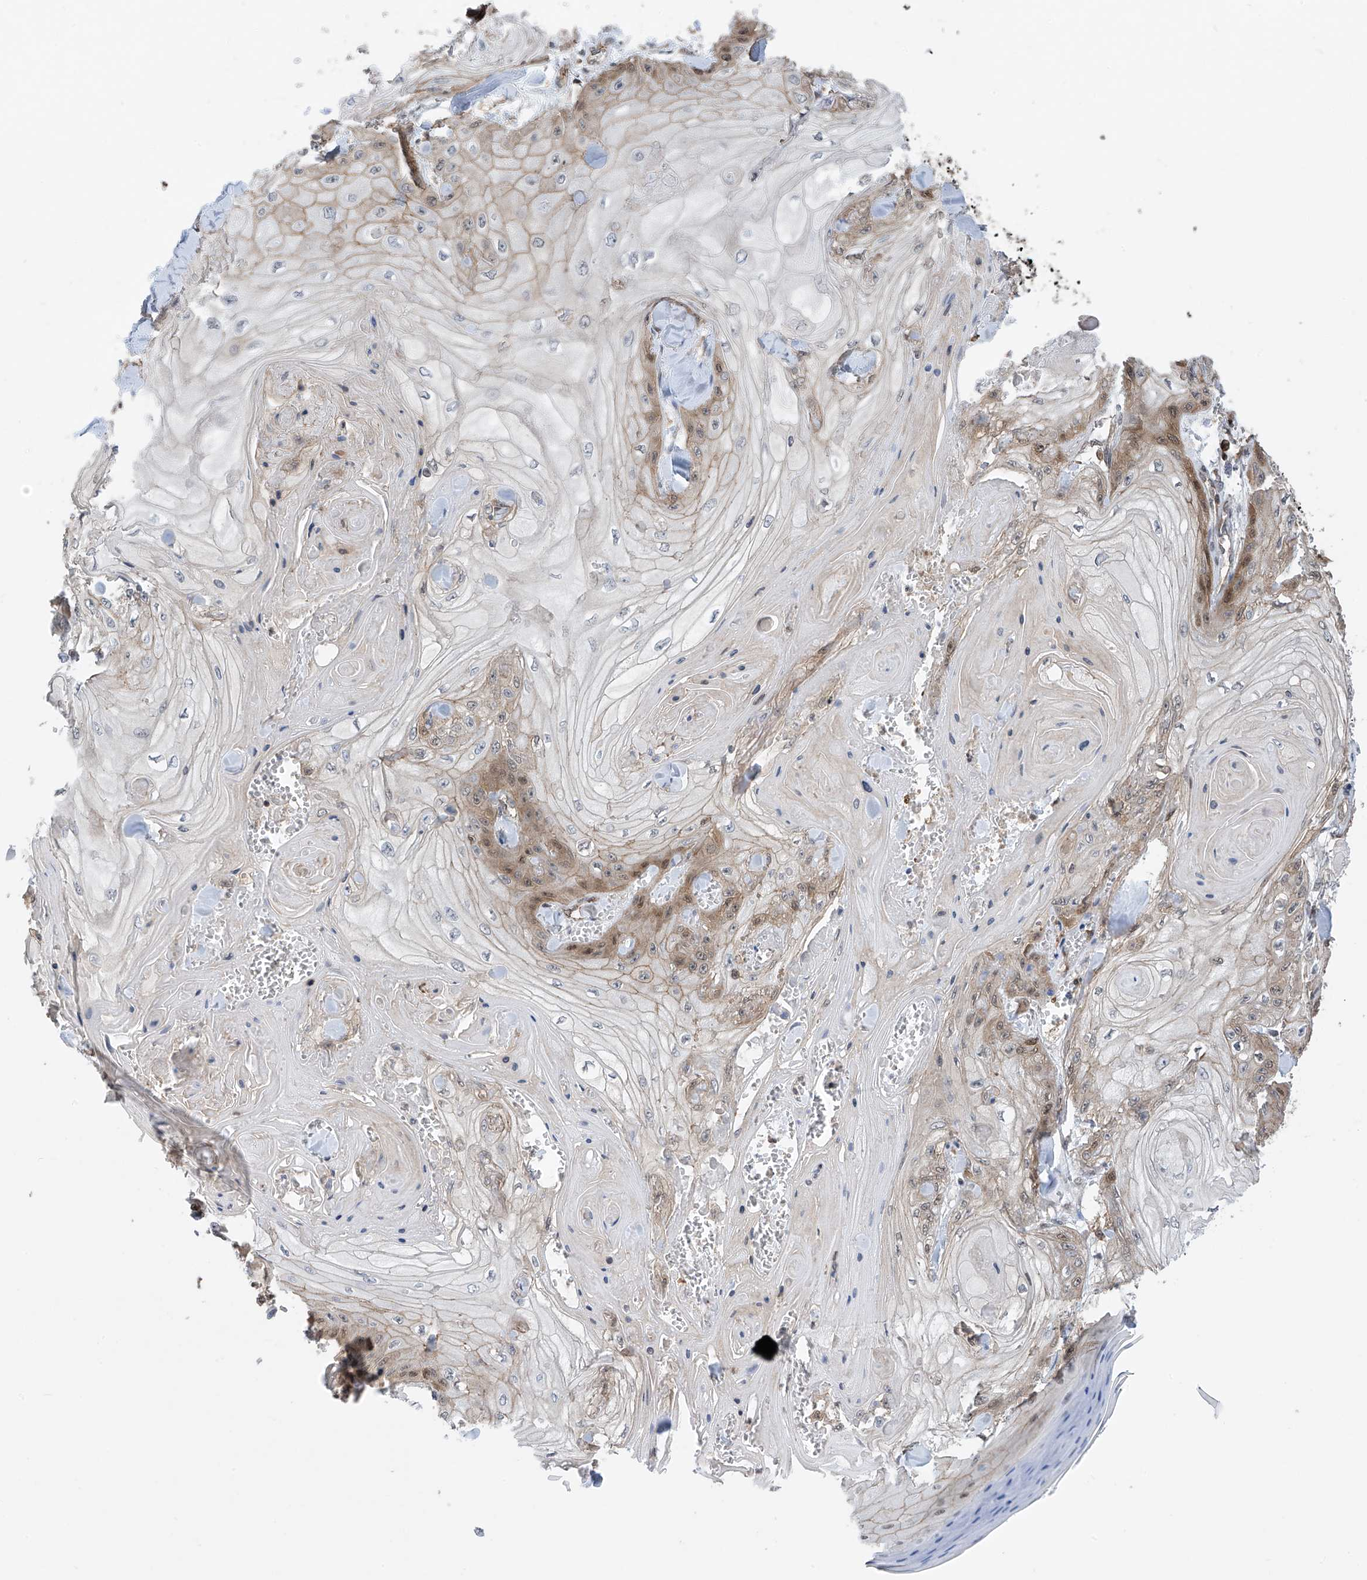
{"staining": {"intensity": "moderate", "quantity": "<25%", "location": "cytoplasmic/membranous,nuclear"}, "tissue": "skin cancer", "cell_type": "Tumor cells", "image_type": "cancer", "snomed": [{"axis": "morphology", "description": "Squamous cell carcinoma, NOS"}, {"axis": "topography", "description": "Skin"}], "caption": "The immunohistochemical stain shows moderate cytoplasmic/membranous and nuclear expression in tumor cells of squamous cell carcinoma (skin) tissue.", "gene": "DNAJC9", "patient": {"sex": "male", "age": 74}}